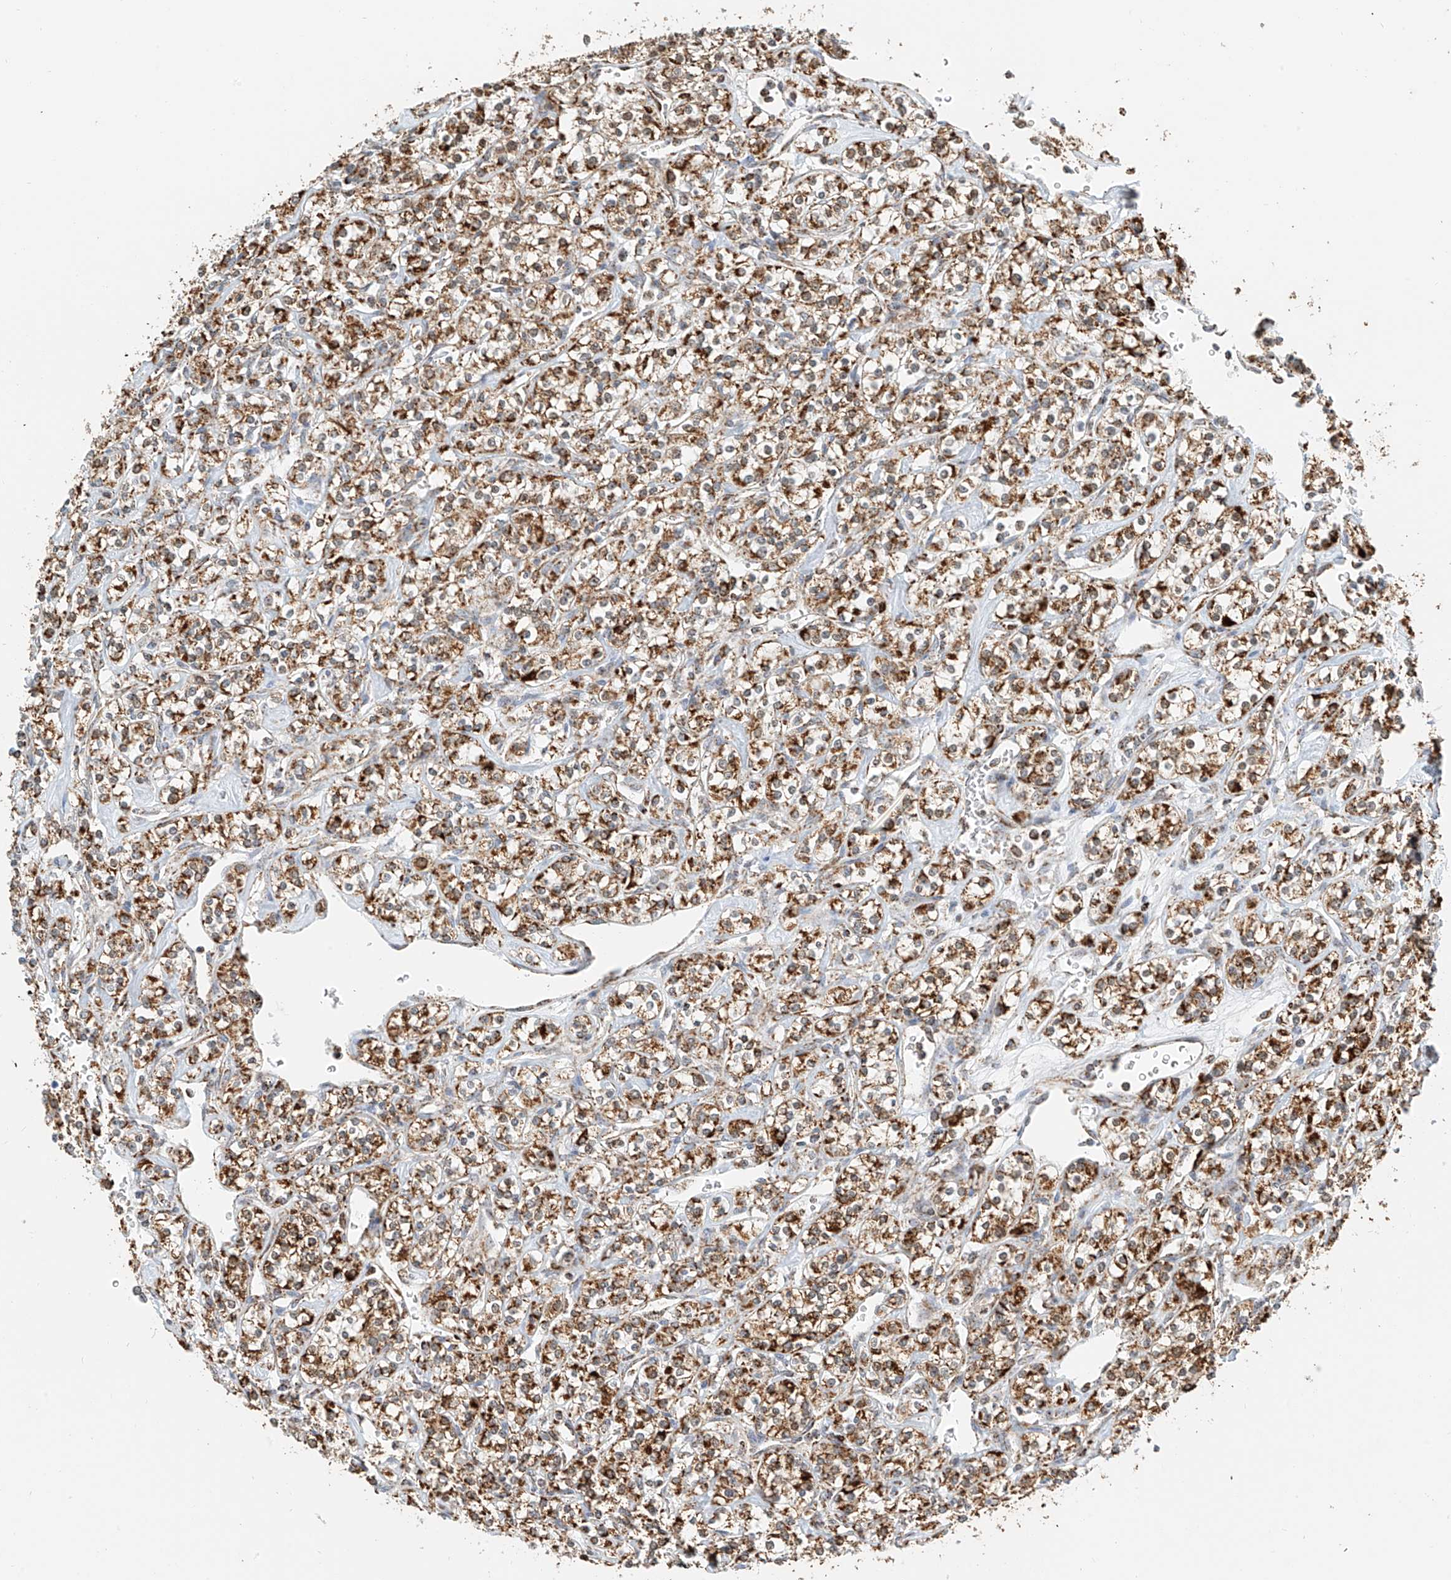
{"staining": {"intensity": "moderate", "quantity": ">75%", "location": "cytoplasmic/membranous"}, "tissue": "renal cancer", "cell_type": "Tumor cells", "image_type": "cancer", "snomed": [{"axis": "morphology", "description": "Adenocarcinoma, NOS"}, {"axis": "topography", "description": "Kidney"}], "caption": "Adenocarcinoma (renal) stained with a protein marker reveals moderate staining in tumor cells.", "gene": "PPA2", "patient": {"sex": "male", "age": 77}}